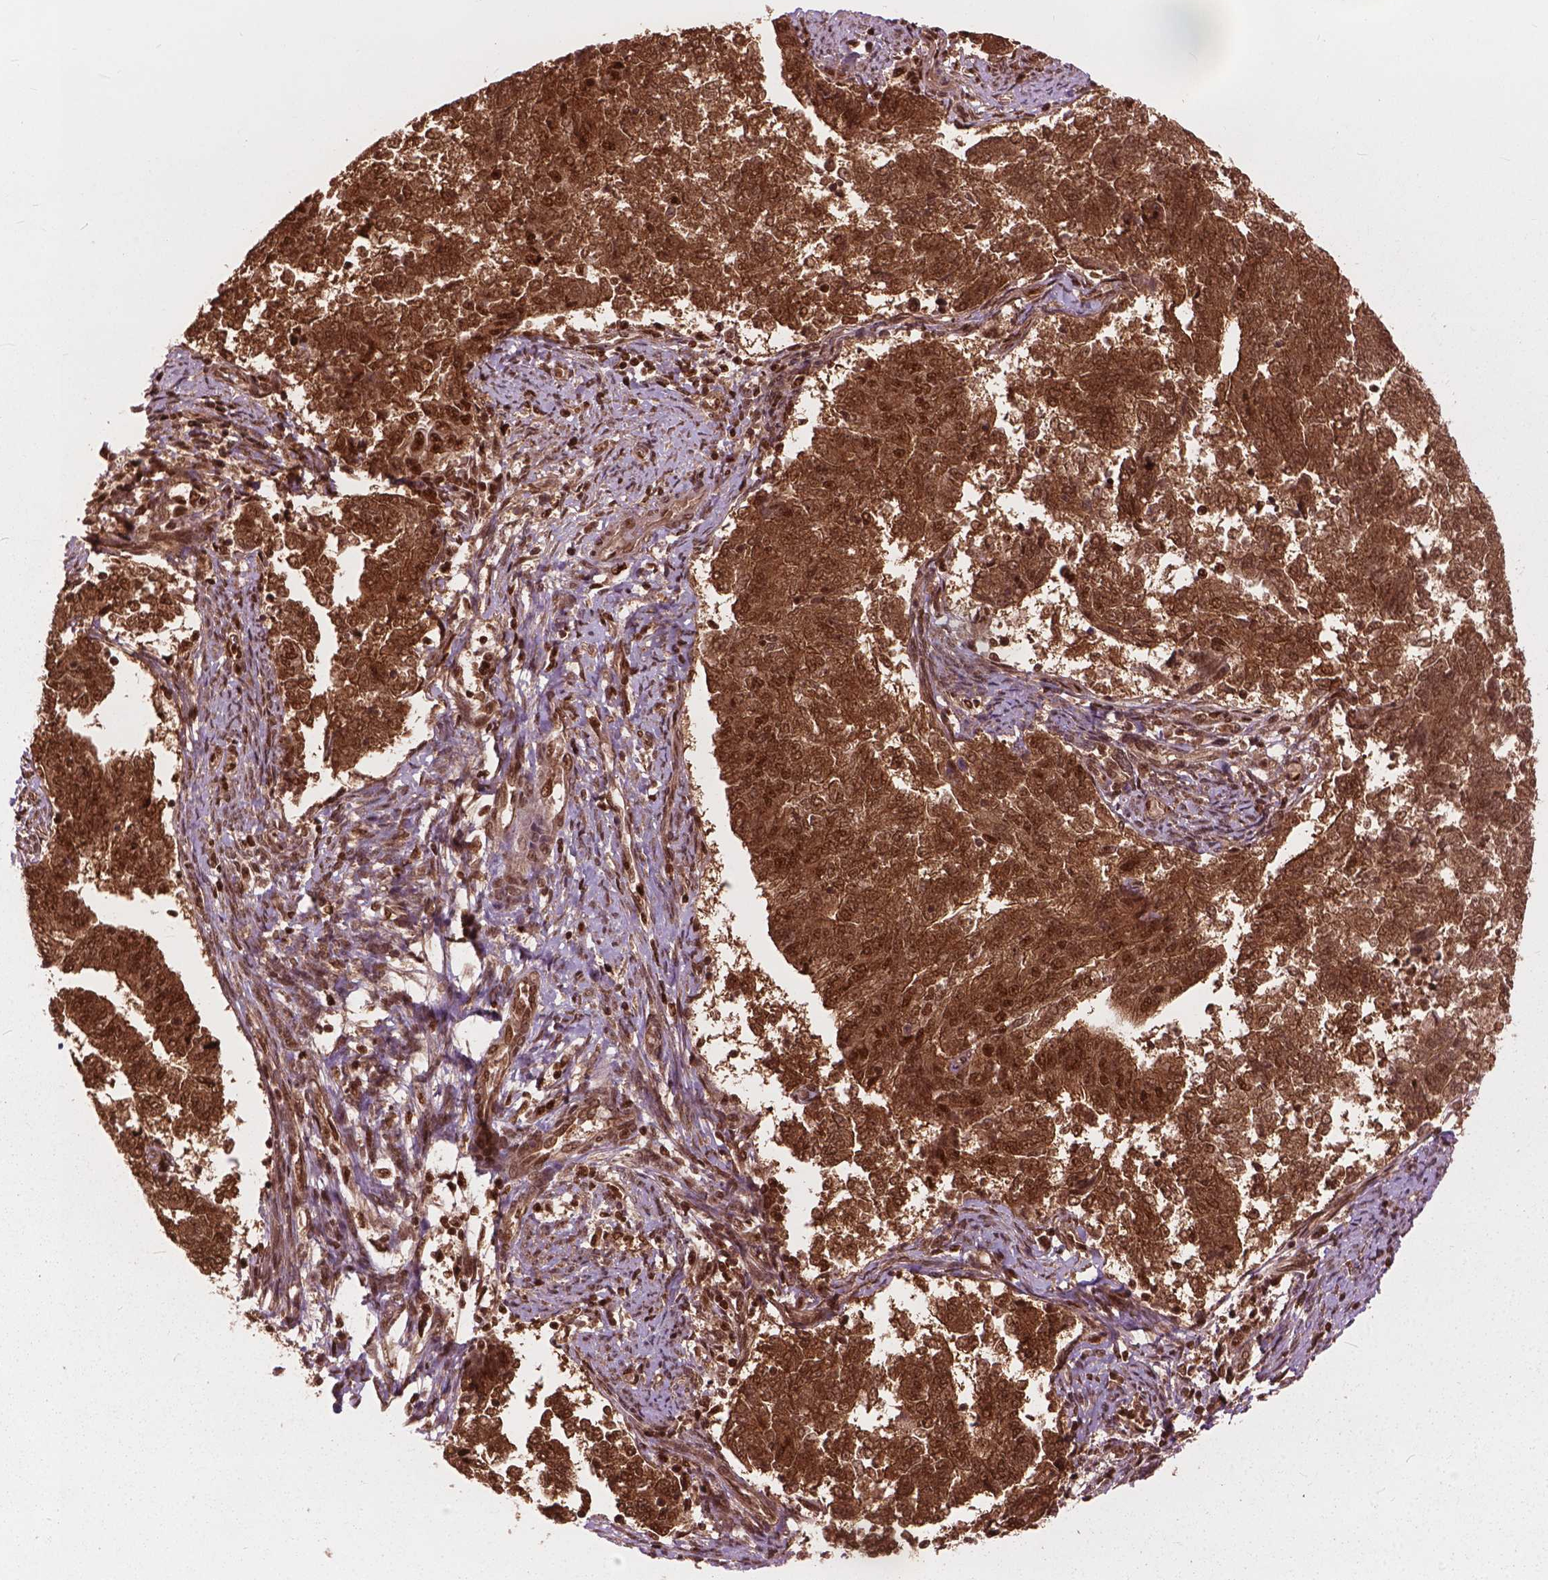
{"staining": {"intensity": "moderate", "quantity": ">75%", "location": "cytoplasmic/membranous,nuclear"}, "tissue": "endometrial cancer", "cell_type": "Tumor cells", "image_type": "cancer", "snomed": [{"axis": "morphology", "description": "Adenocarcinoma, NOS"}, {"axis": "topography", "description": "Endometrium"}], "caption": "A micrograph of endometrial cancer (adenocarcinoma) stained for a protein shows moderate cytoplasmic/membranous and nuclear brown staining in tumor cells. Nuclei are stained in blue.", "gene": "ANP32B", "patient": {"sex": "female", "age": 65}}